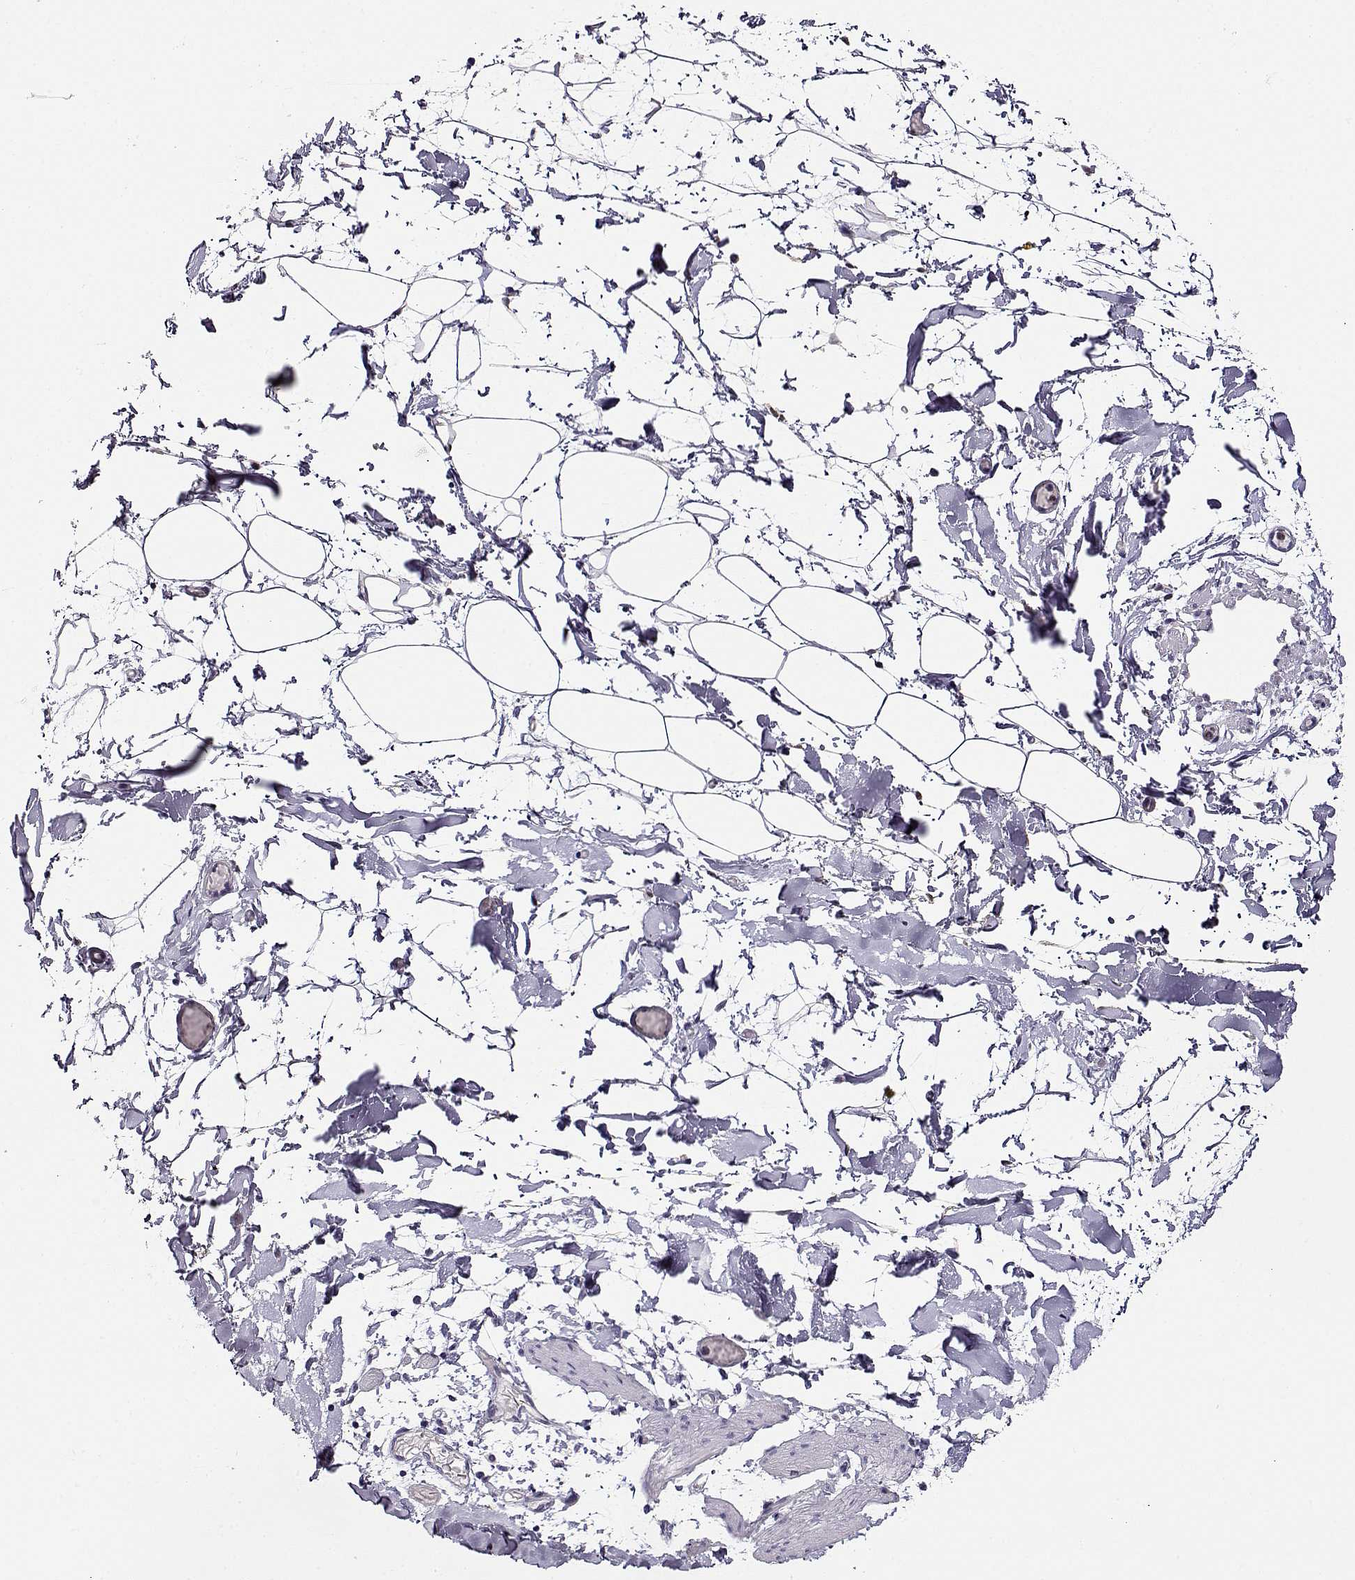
{"staining": {"intensity": "negative", "quantity": "none", "location": "none"}, "tissue": "adipose tissue", "cell_type": "Adipocytes", "image_type": "normal", "snomed": [{"axis": "morphology", "description": "Normal tissue, NOS"}, {"axis": "topography", "description": "Gallbladder"}, {"axis": "topography", "description": "Peripheral nerve tissue"}], "caption": "Adipocytes show no significant positivity in benign adipose tissue. (Stains: DAB IHC with hematoxylin counter stain, Microscopy: brightfield microscopy at high magnification).", "gene": "CCR8", "patient": {"sex": "female", "age": 45}}